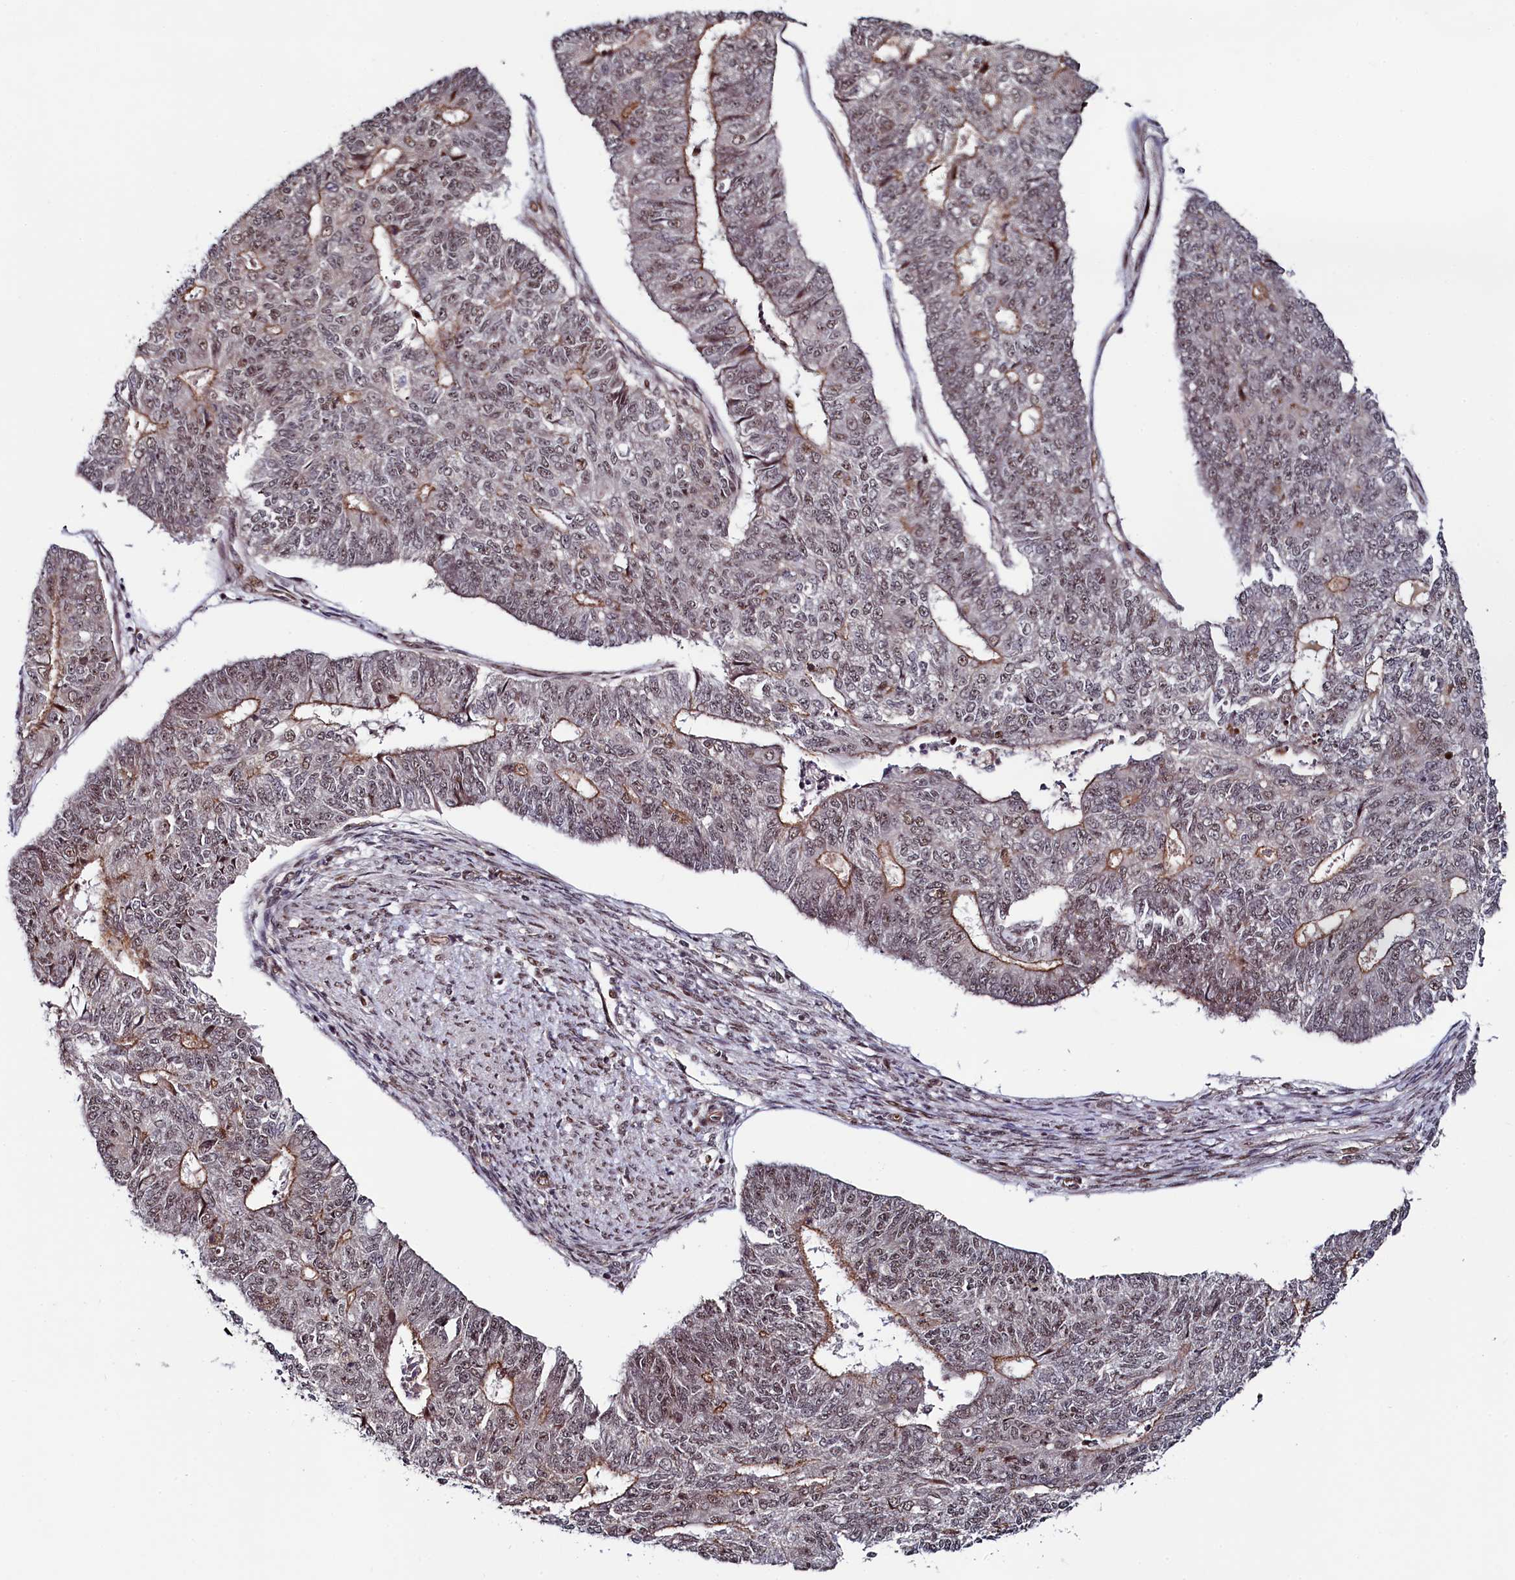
{"staining": {"intensity": "moderate", "quantity": "25%-75%", "location": "cytoplasmic/membranous,nuclear"}, "tissue": "endometrial cancer", "cell_type": "Tumor cells", "image_type": "cancer", "snomed": [{"axis": "morphology", "description": "Adenocarcinoma, NOS"}, {"axis": "topography", "description": "Endometrium"}], "caption": "This micrograph displays IHC staining of human endometrial cancer, with medium moderate cytoplasmic/membranous and nuclear staining in approximately 25%-75% of tumor cells.", "gene": "LEO1", "patient": {"sex": "female", "age": 32}}